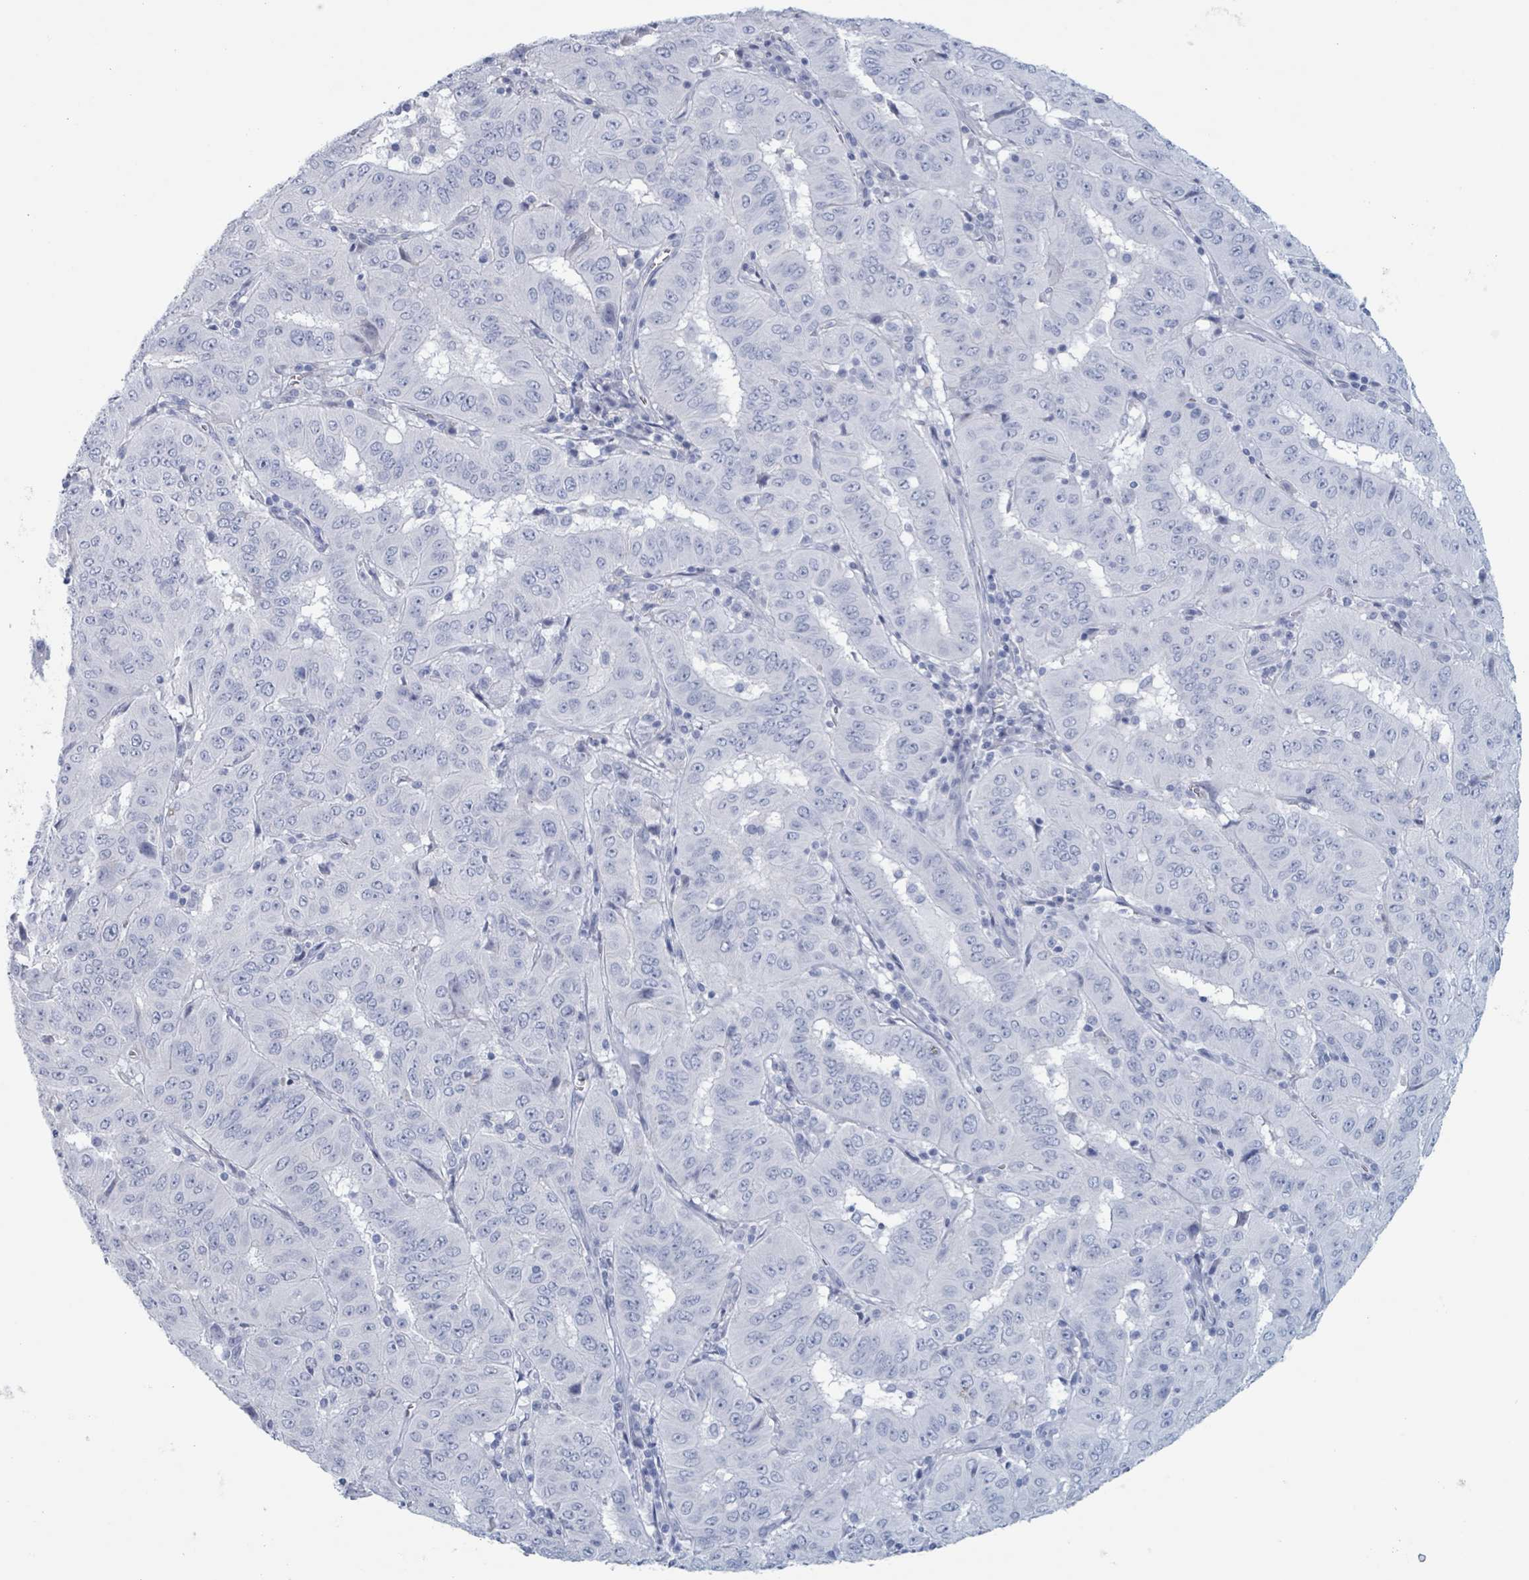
{"staining": {"intensity": "negative", "quantity": "none", "location": "none"}, "tissue": "pancreatic cancer", "cell_type": "Tumor cells", "image_type": "cancer", "snomed": [{"axis": "morphology", "description": "Adenocarcinoma, NOS"}, {"axis": "topography", "description": "Pancreas"}], "caption": "A high-resolution histopathology image shows IHC staining of pancreatic cancer (adenocarcinoma), which demonstrates no significant staining in tumor cells.", "gene": "KLK4", "patient": {"sex": "male", "age": 63}}